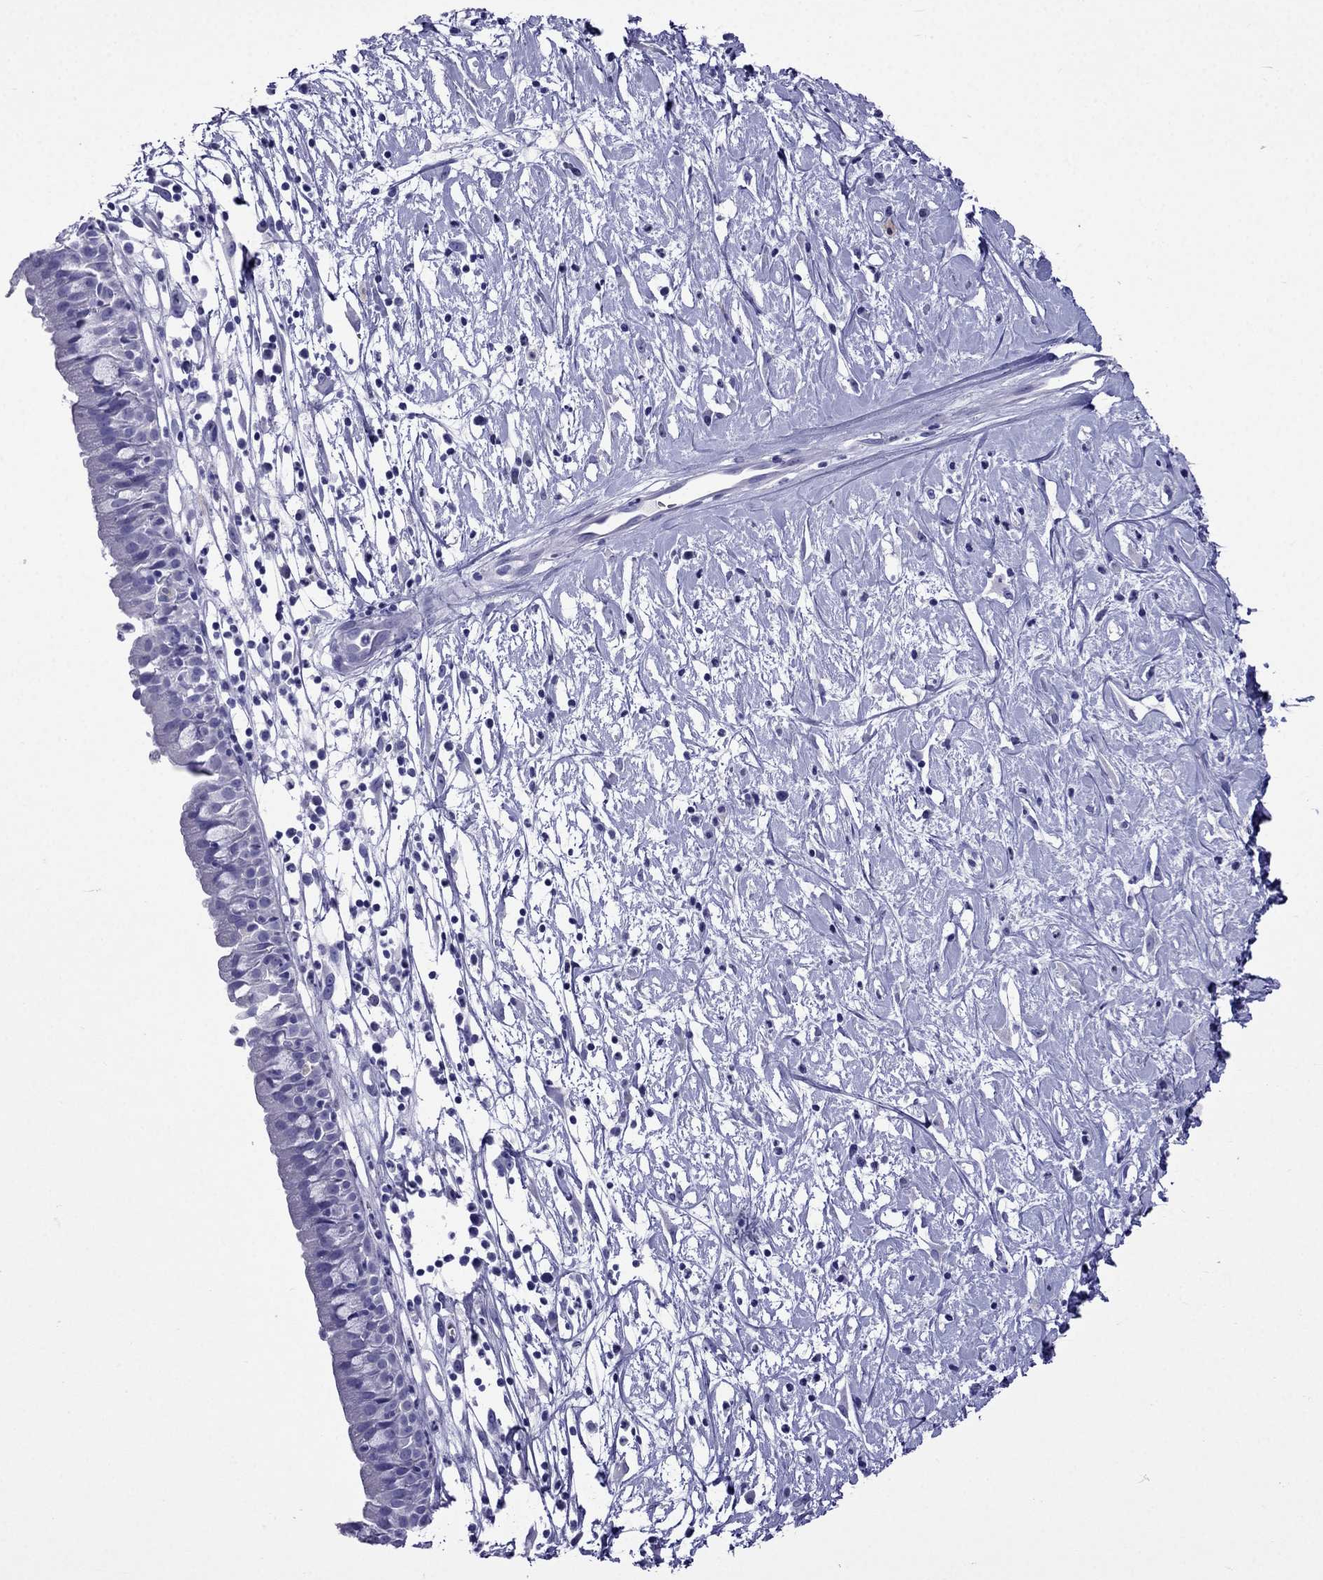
{"staining": {"intensity": "negative", "quantity": "none", "location": "none"}, "tissue": "nasopharynx", "cell_type": "Respiratory epithelial cells", "image_type": "normal", "snomed": [{"axis": "morphology", "description": "Normal tissue, NOS"}, {"axis": "topography", "description": "Nasopharynx"}], "caption": "IHC of benign human nasopharynx displays no staining in respiratory epithelial cells.", "gene": "ARR3", "patient": {"sex": "male", "age": 9}}